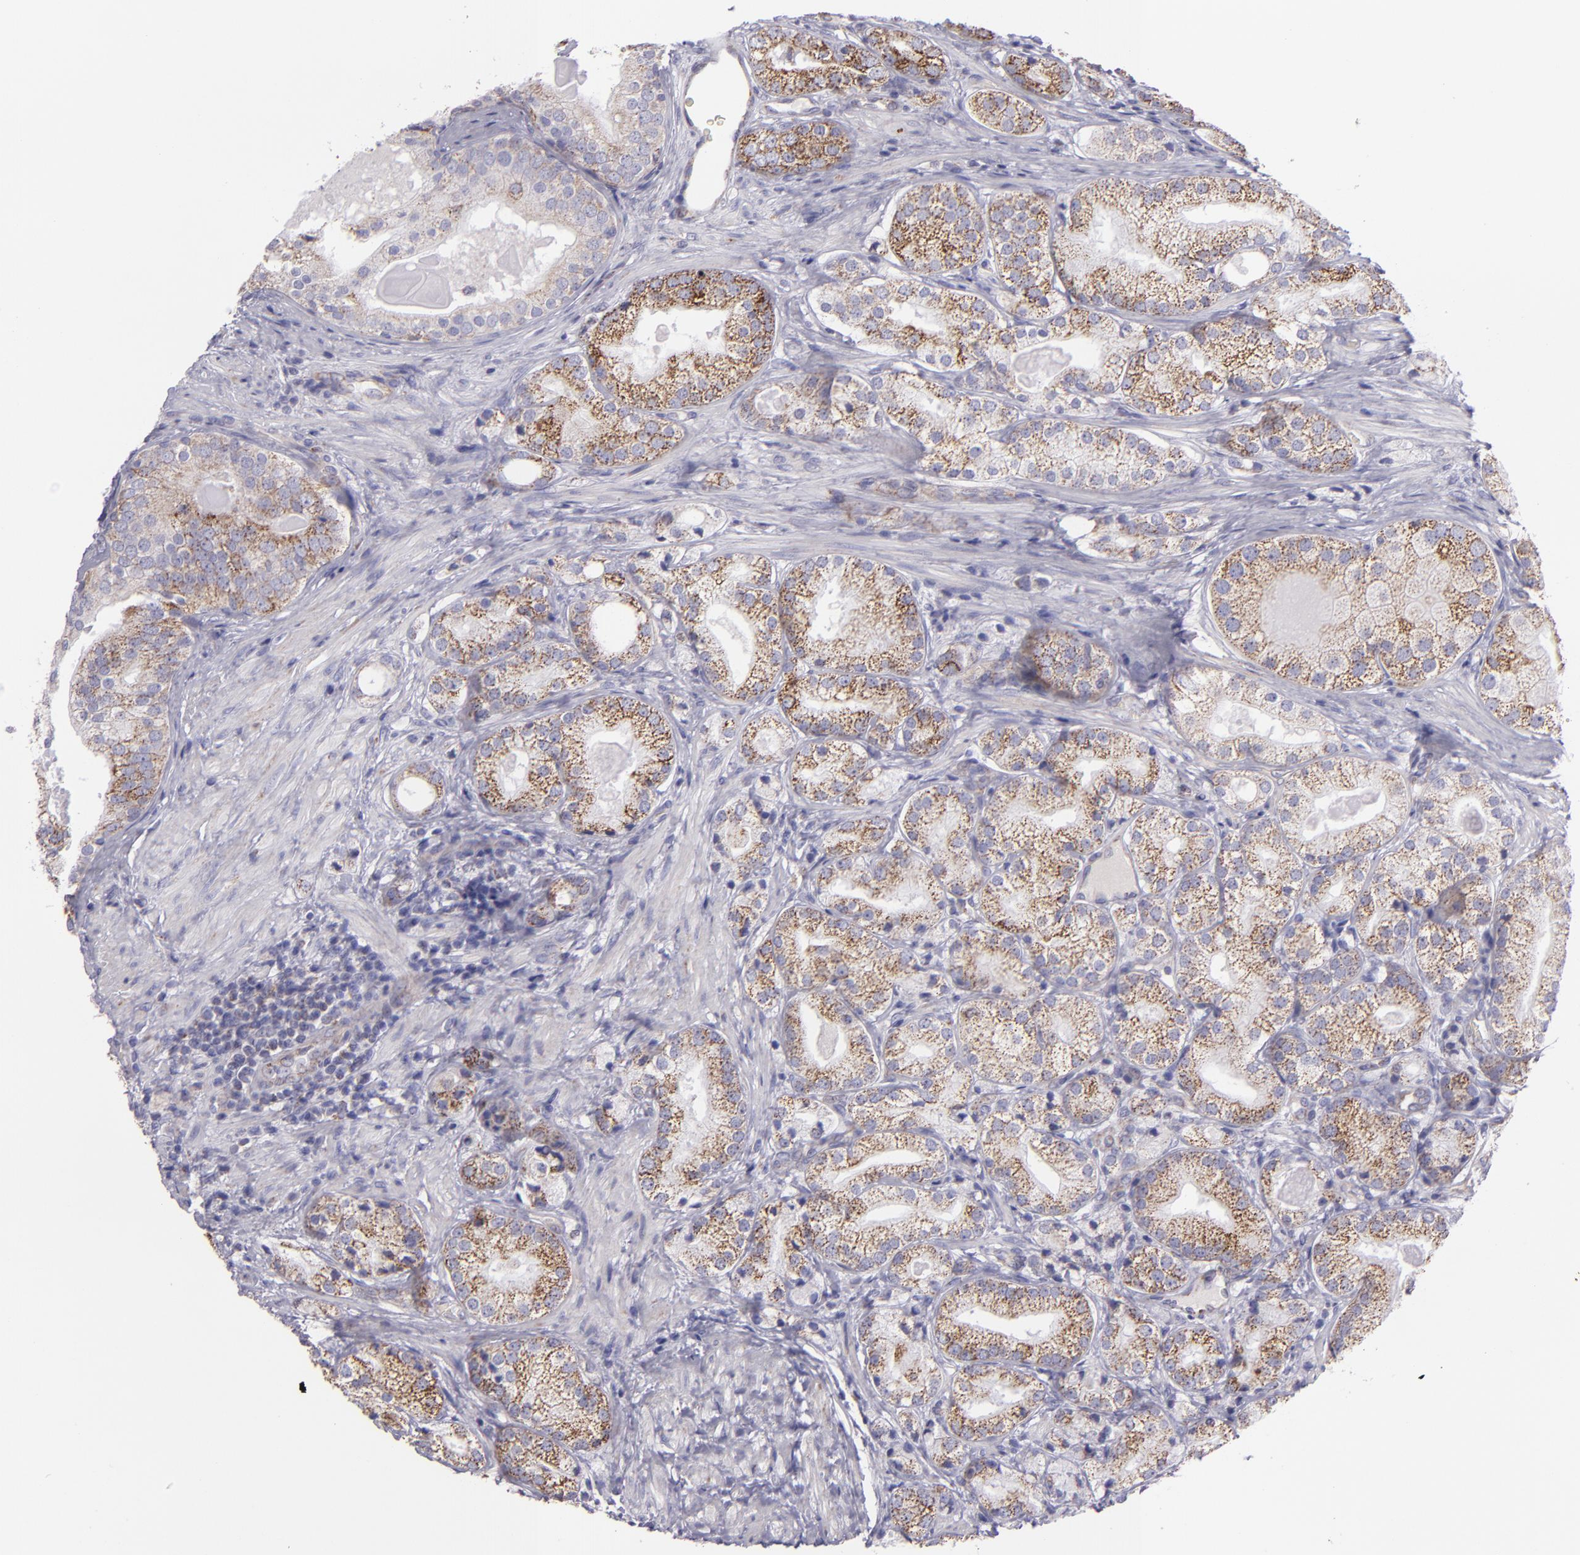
{"staining": {"intensity": "moderate", "quantity": ">75%", "location": "cytoplasmic/membranous"}, "tissue": "prostate cancer", "cell_type": "Tumor cells", "image_type": "cancer", "snomed": [{"axis": "morphology", "description": "Adenocarcinoma, Low grade"}, {"axis": "topography", "description": "Prostate"}], "caption": "The image demonstrates staining of prostate cancer, revealing moderate cytoplasmic/membranous protein staining (brown color) within tumor cells. (Brightfield microscopy of DAB IHC at high magnification).", "gene": "HSPD1", "patient": {"sex": "male", "age": 69}}